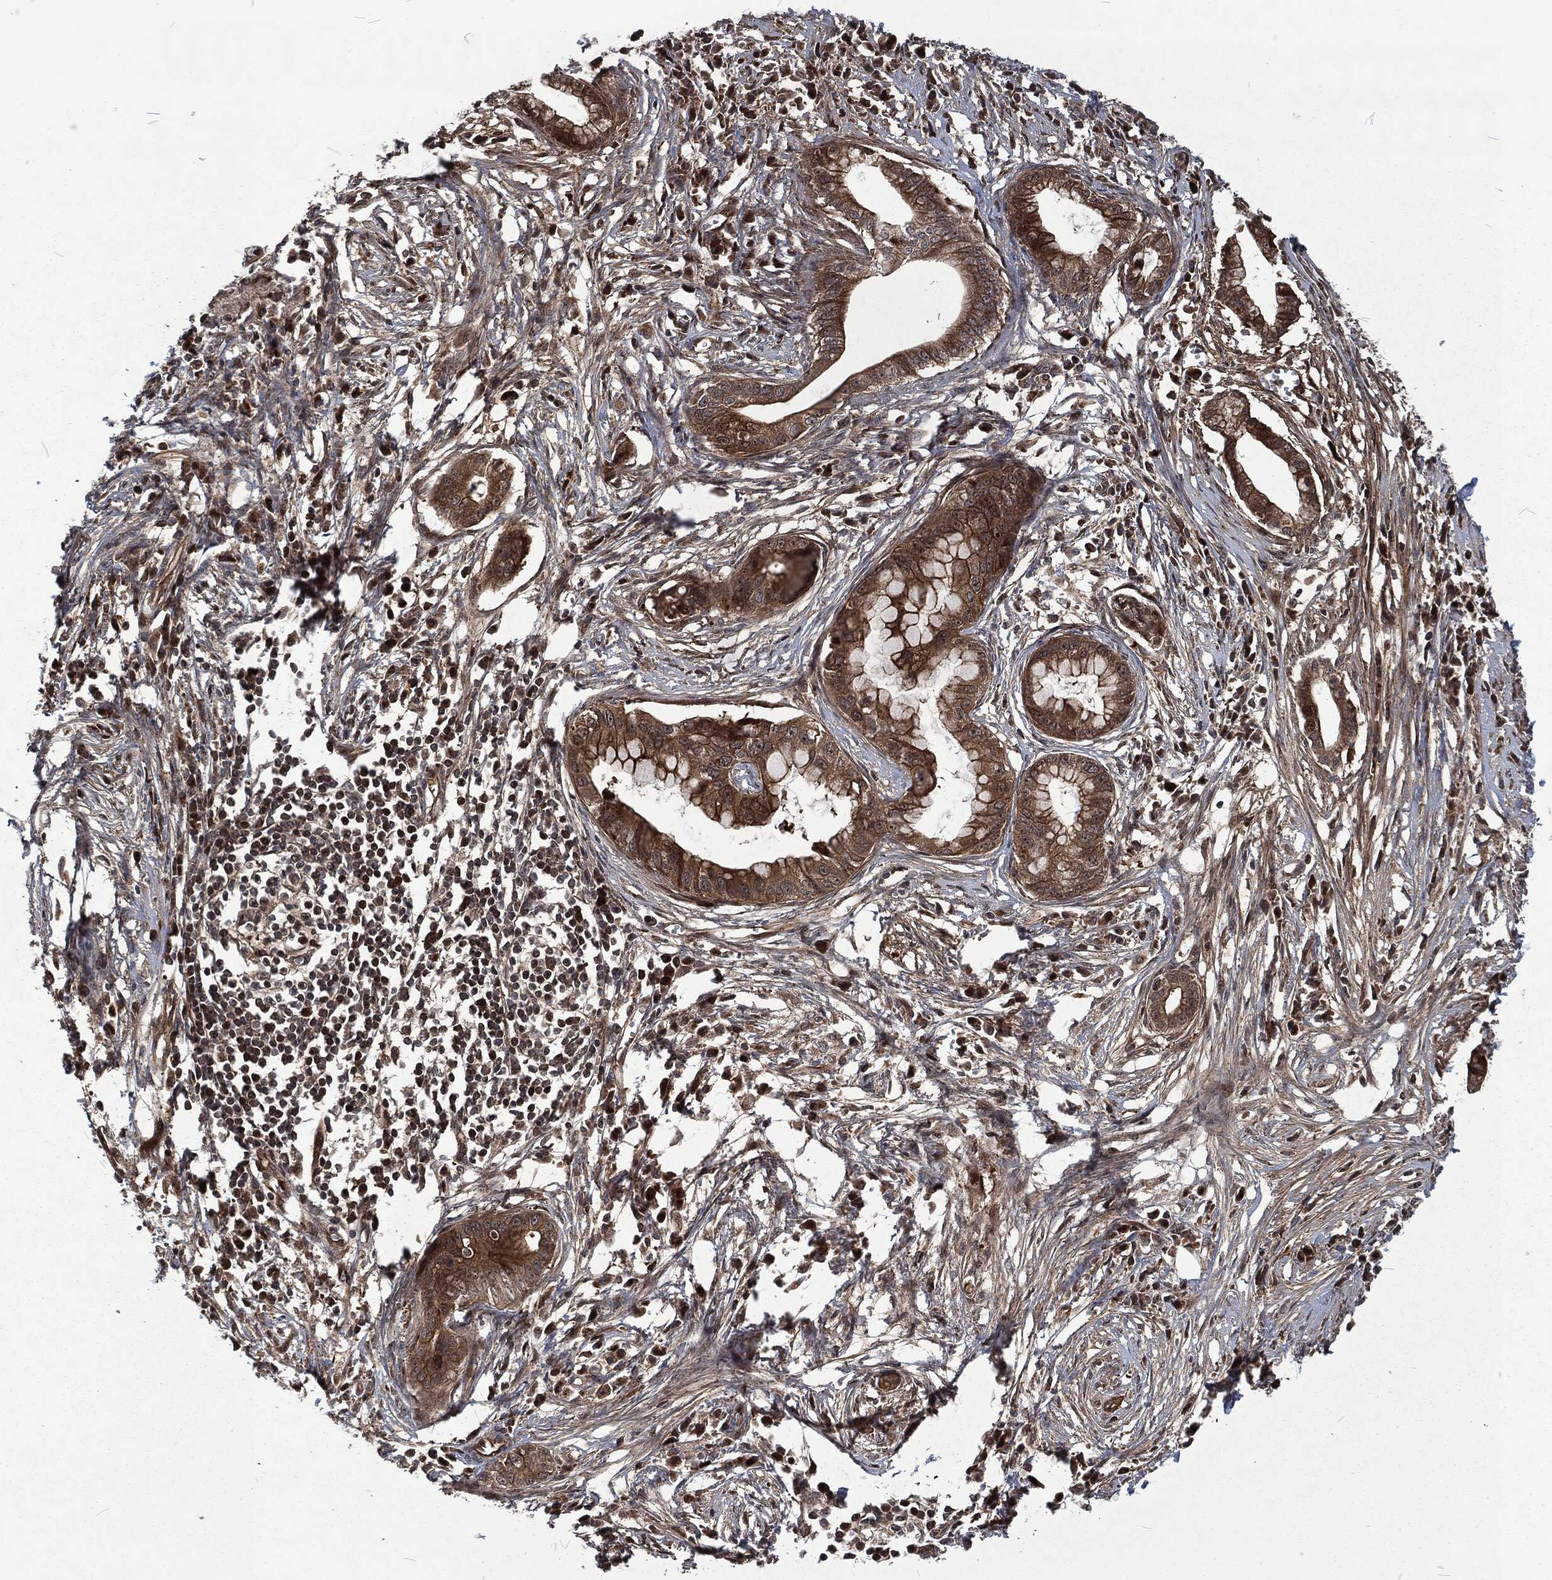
{"staining": {"intensity": "moderate", "quantity": ">75%", "location": "cytoplasmic/membranous"}, "tissue": "pancreatic cancer", "cell_type": "Tumor cells", "image_type": "cancer", "snomed": [{"axis": "morphology", "description": "Normal tissue, NOS"}, {"axis": "morphology", "description": "Adenocarcinoma, NOS"}, {"axis": "topography", "description": "Pancreas"}], "caption": "A micrograph showing moderate cytoplasmic/membranous staining in approximately >75% of tumor cells in pancreatic adenocarcinoma, as visualized by brown immunohistochemical staining.", "gene": "CMPK2", "patient": {"sex": "female", "age": 58}}